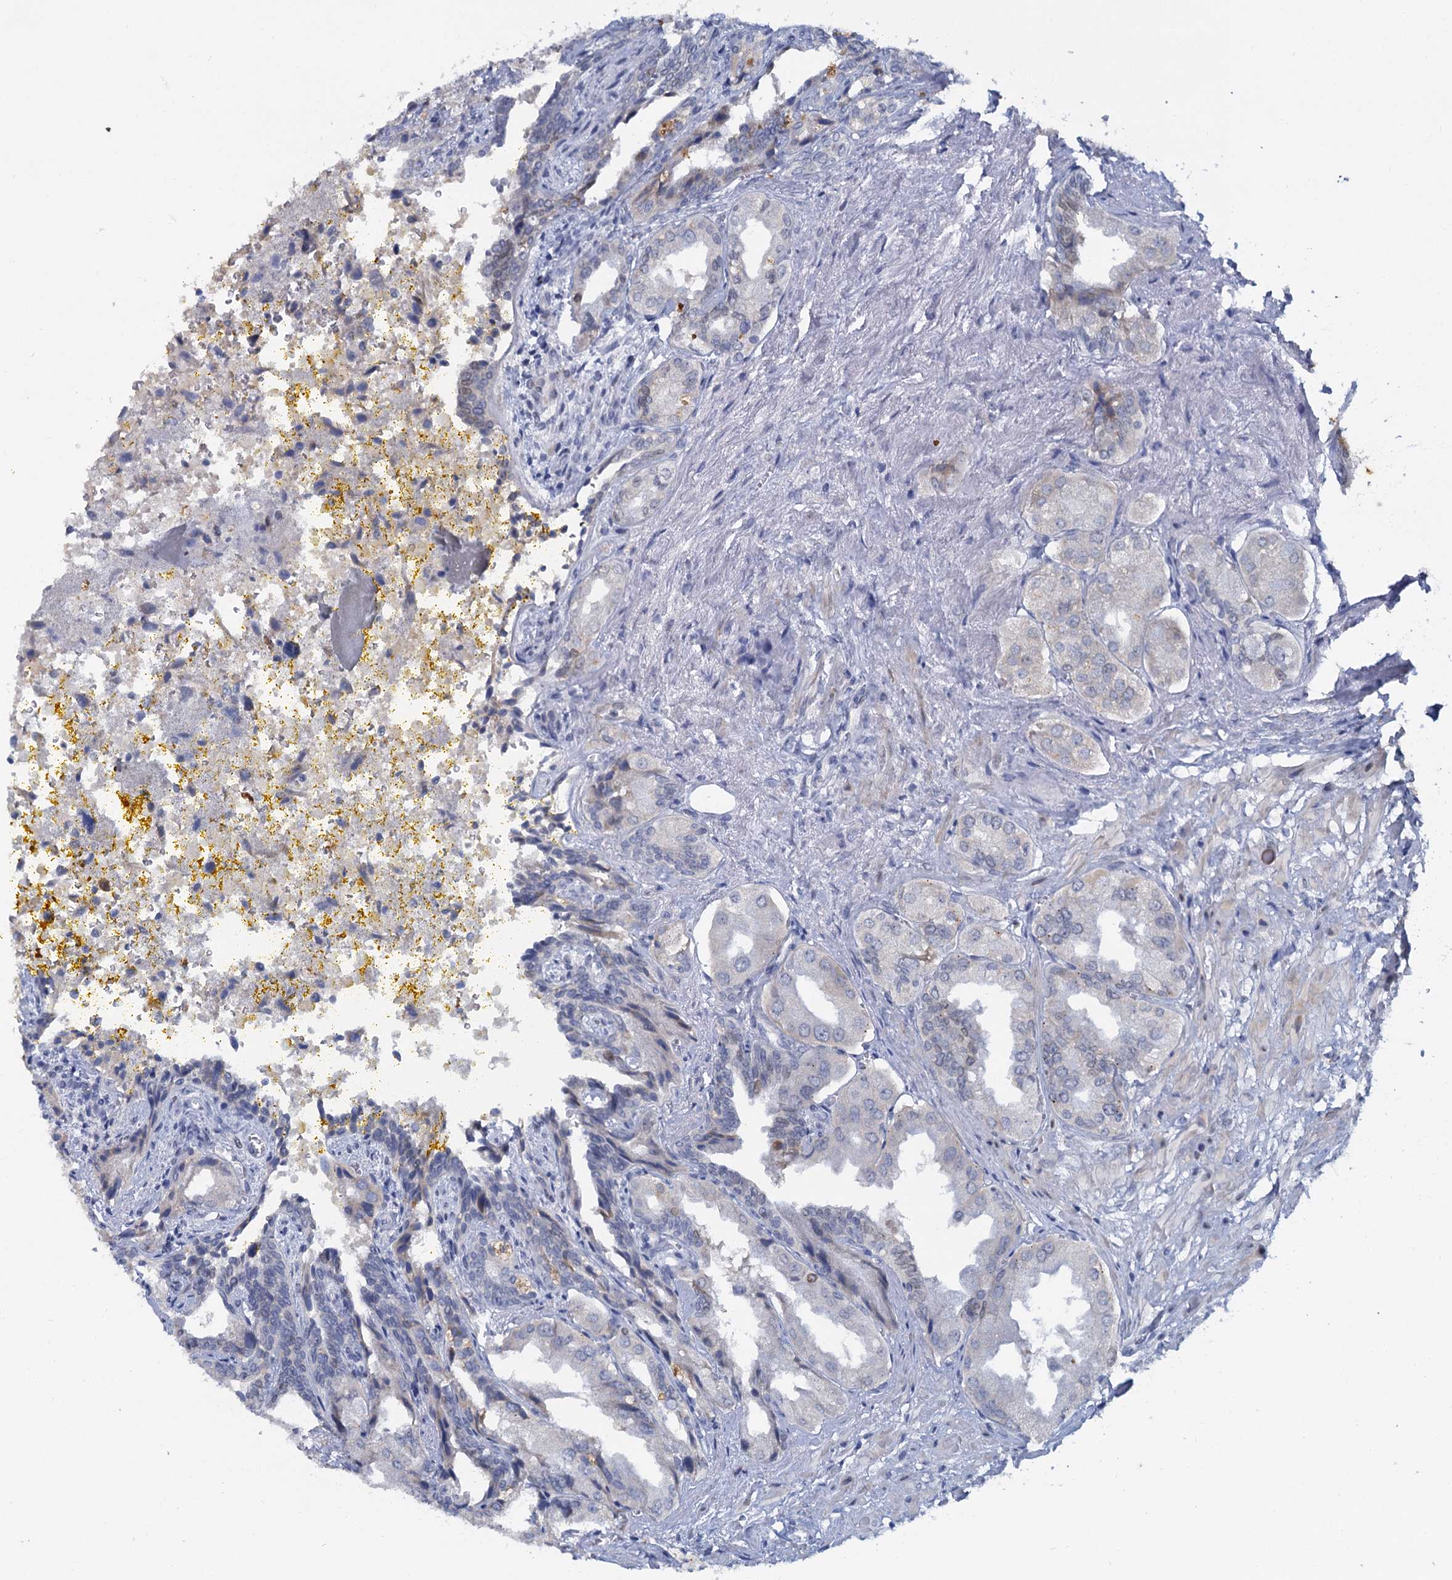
{"staining": {"intensity": "weak", "quantity": "<25%", "location": "cytoplasmic/membranous,nuclear"}, "tissue": "seminal vesicle", "cell_type": "Glandular cells", "image_type": "normal", "snomed": [{"axis": "morphology", "description": "Normal tissue, NOS"}, {"axis": "topography", "description": "Seminal veicle"}], "caption": "Immunohistochemistry of normal seminal vesicle shows no positivity in glandular cells.", "gene": "ACRBP", "patient": {"sex": "male", "age": 63}}